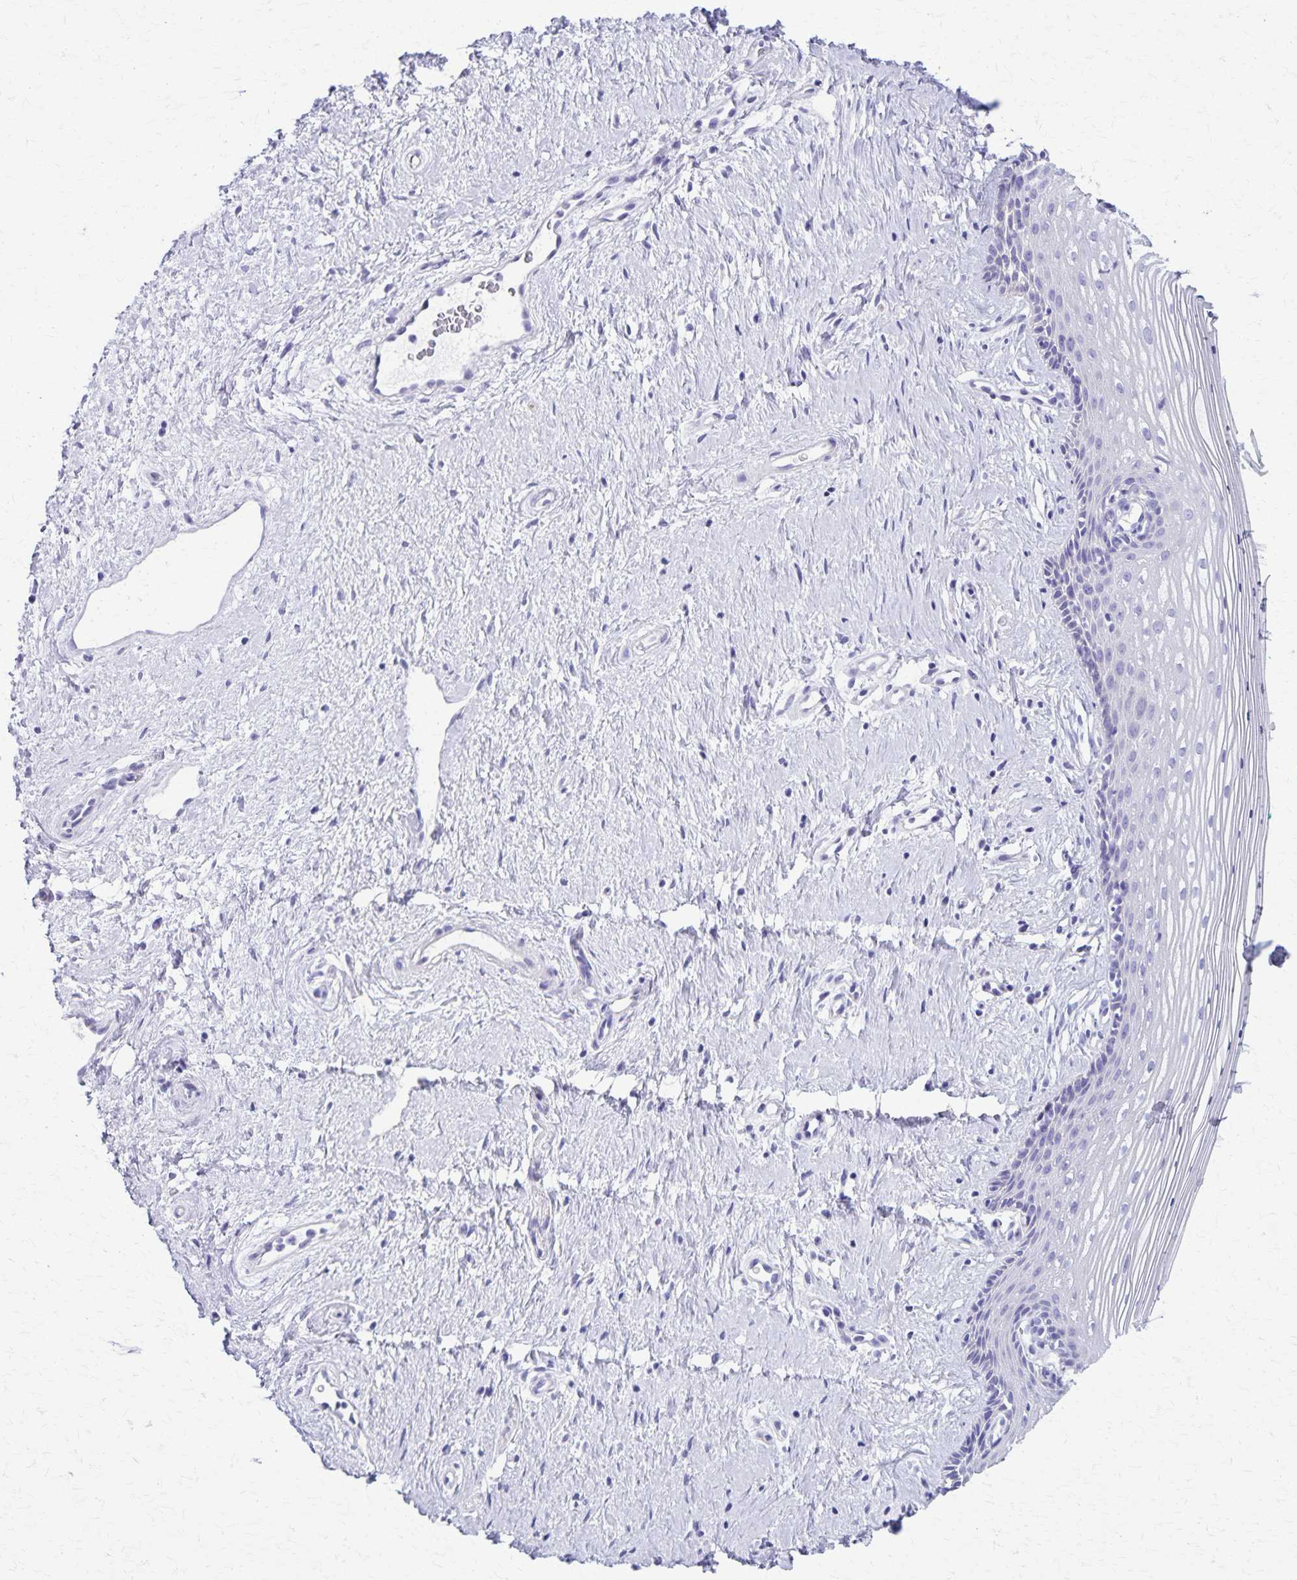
{"staining": {"intensity": "negative", "quantity": "none", "location": "none"}, "tissue": "vagina", "cell_type": "Squamous epithelial cells", "image_type": "normal", "snomed": [{"axis": "morphology", "description": "Normal tissue, NOS"}, {"axis": "topography", "description": "Vagina"}], "caption": "Immunohistochemistry of benign vagina reveals no positivity in squamous epithelial cells. Nuclei are stained in blue.", "gene": "DEFA5", "patient": {"sex": "female", "age": 42}}